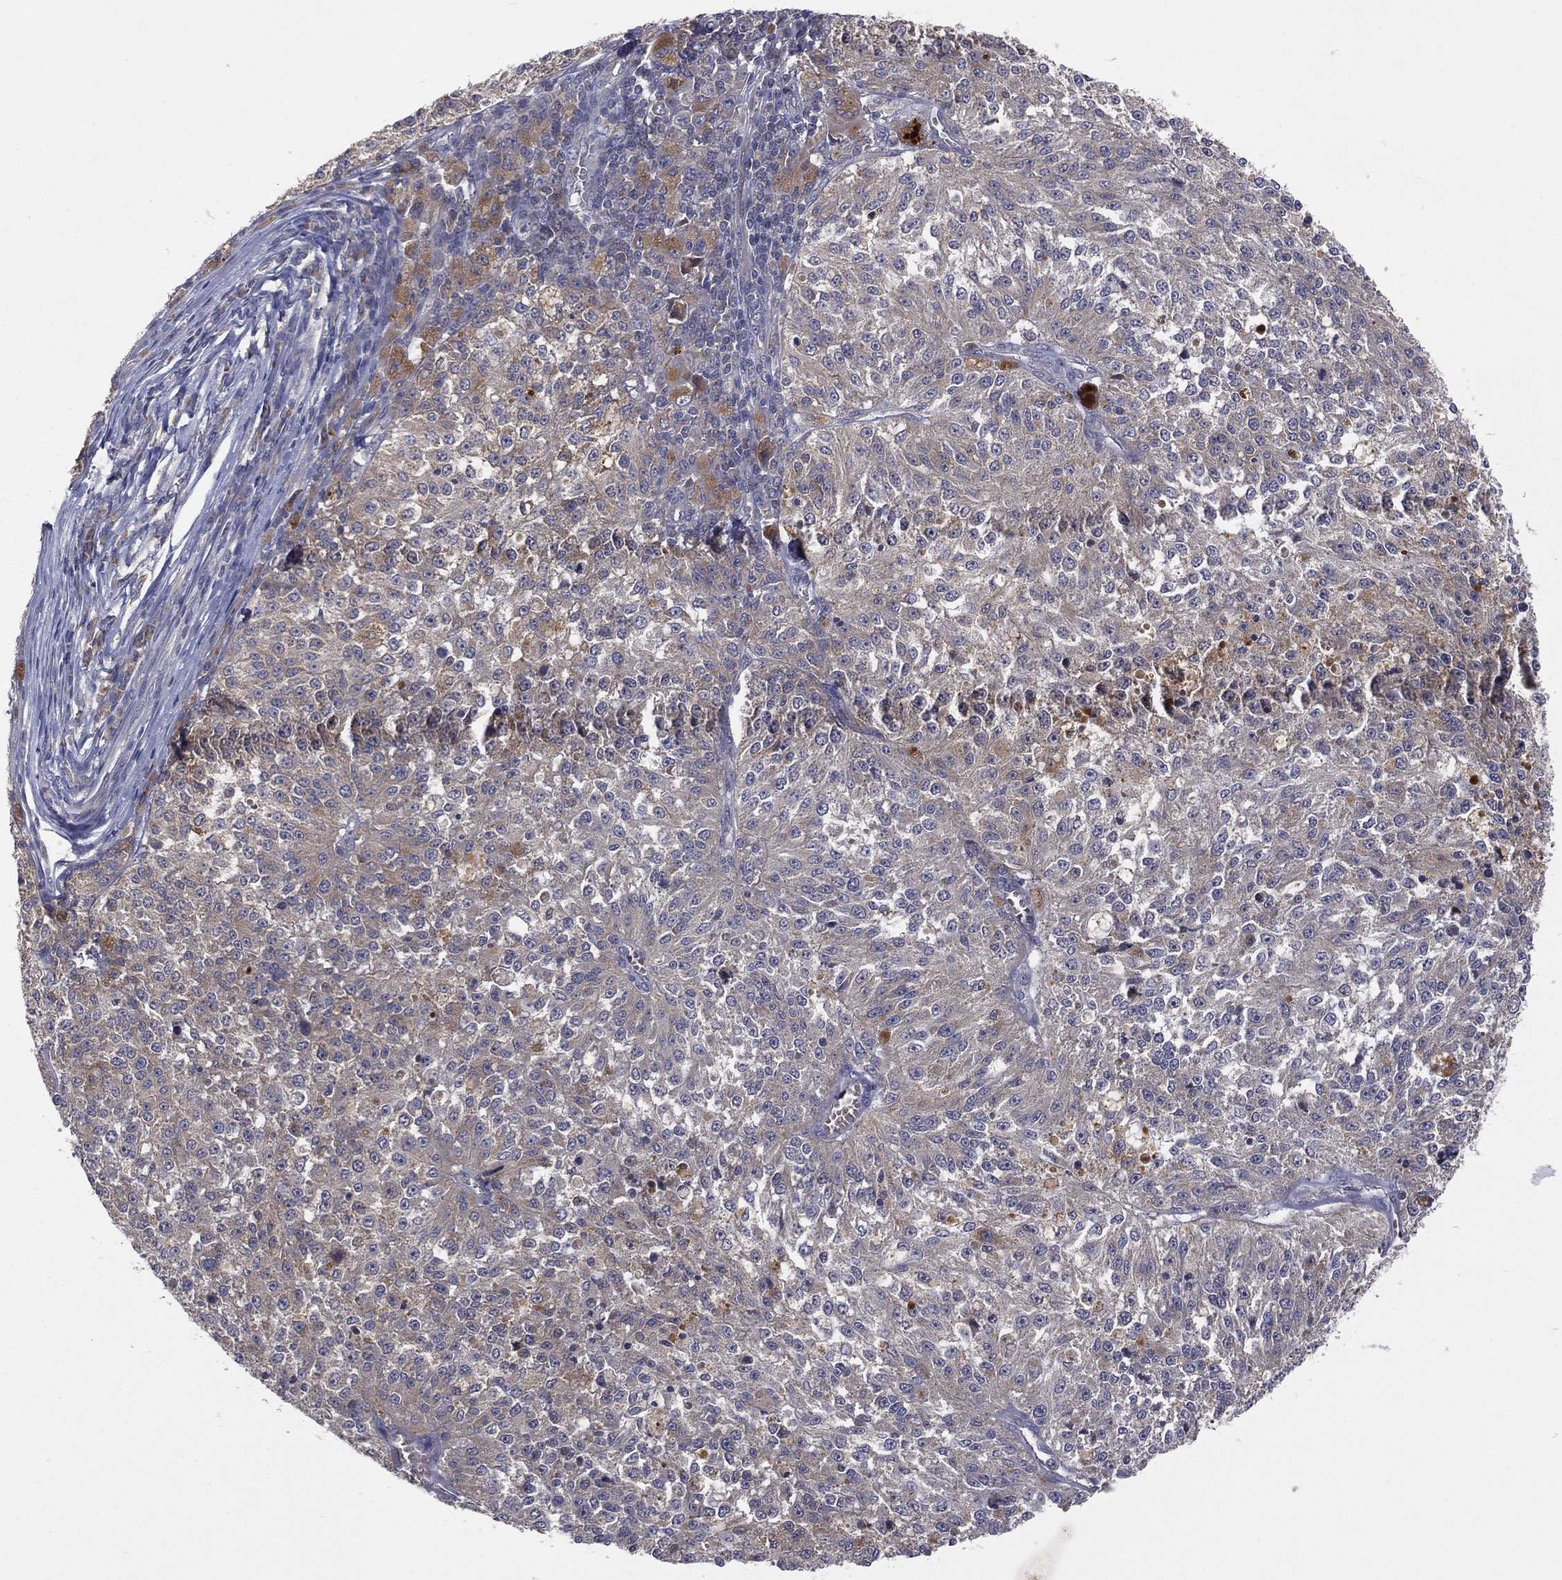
{"staining": {"intensity": "moderate", "quantity": "<25%", "location": "cytoplasmic/membranous"}, "tissue": "melanoma", "cell_type": "Tumor cells", "image_type": "cancer", "snomed": [{"axis": "morphology", "description": "Malignant melanoma, Metastatic site"}, {"axis": "topography", "description": "Lymph node"}], "caption": "A micrograph of human melanoma stained for a protein demonstrates moderate cytoplasmic/membranous brown staining in tumor cells. The staining is performed using DAB brown chromogen to label protein expression. The nuclei are counter-stained blue using hematoxylin.", "gene": "STARD3", "patient": {"sex": "female", "age": 64}}